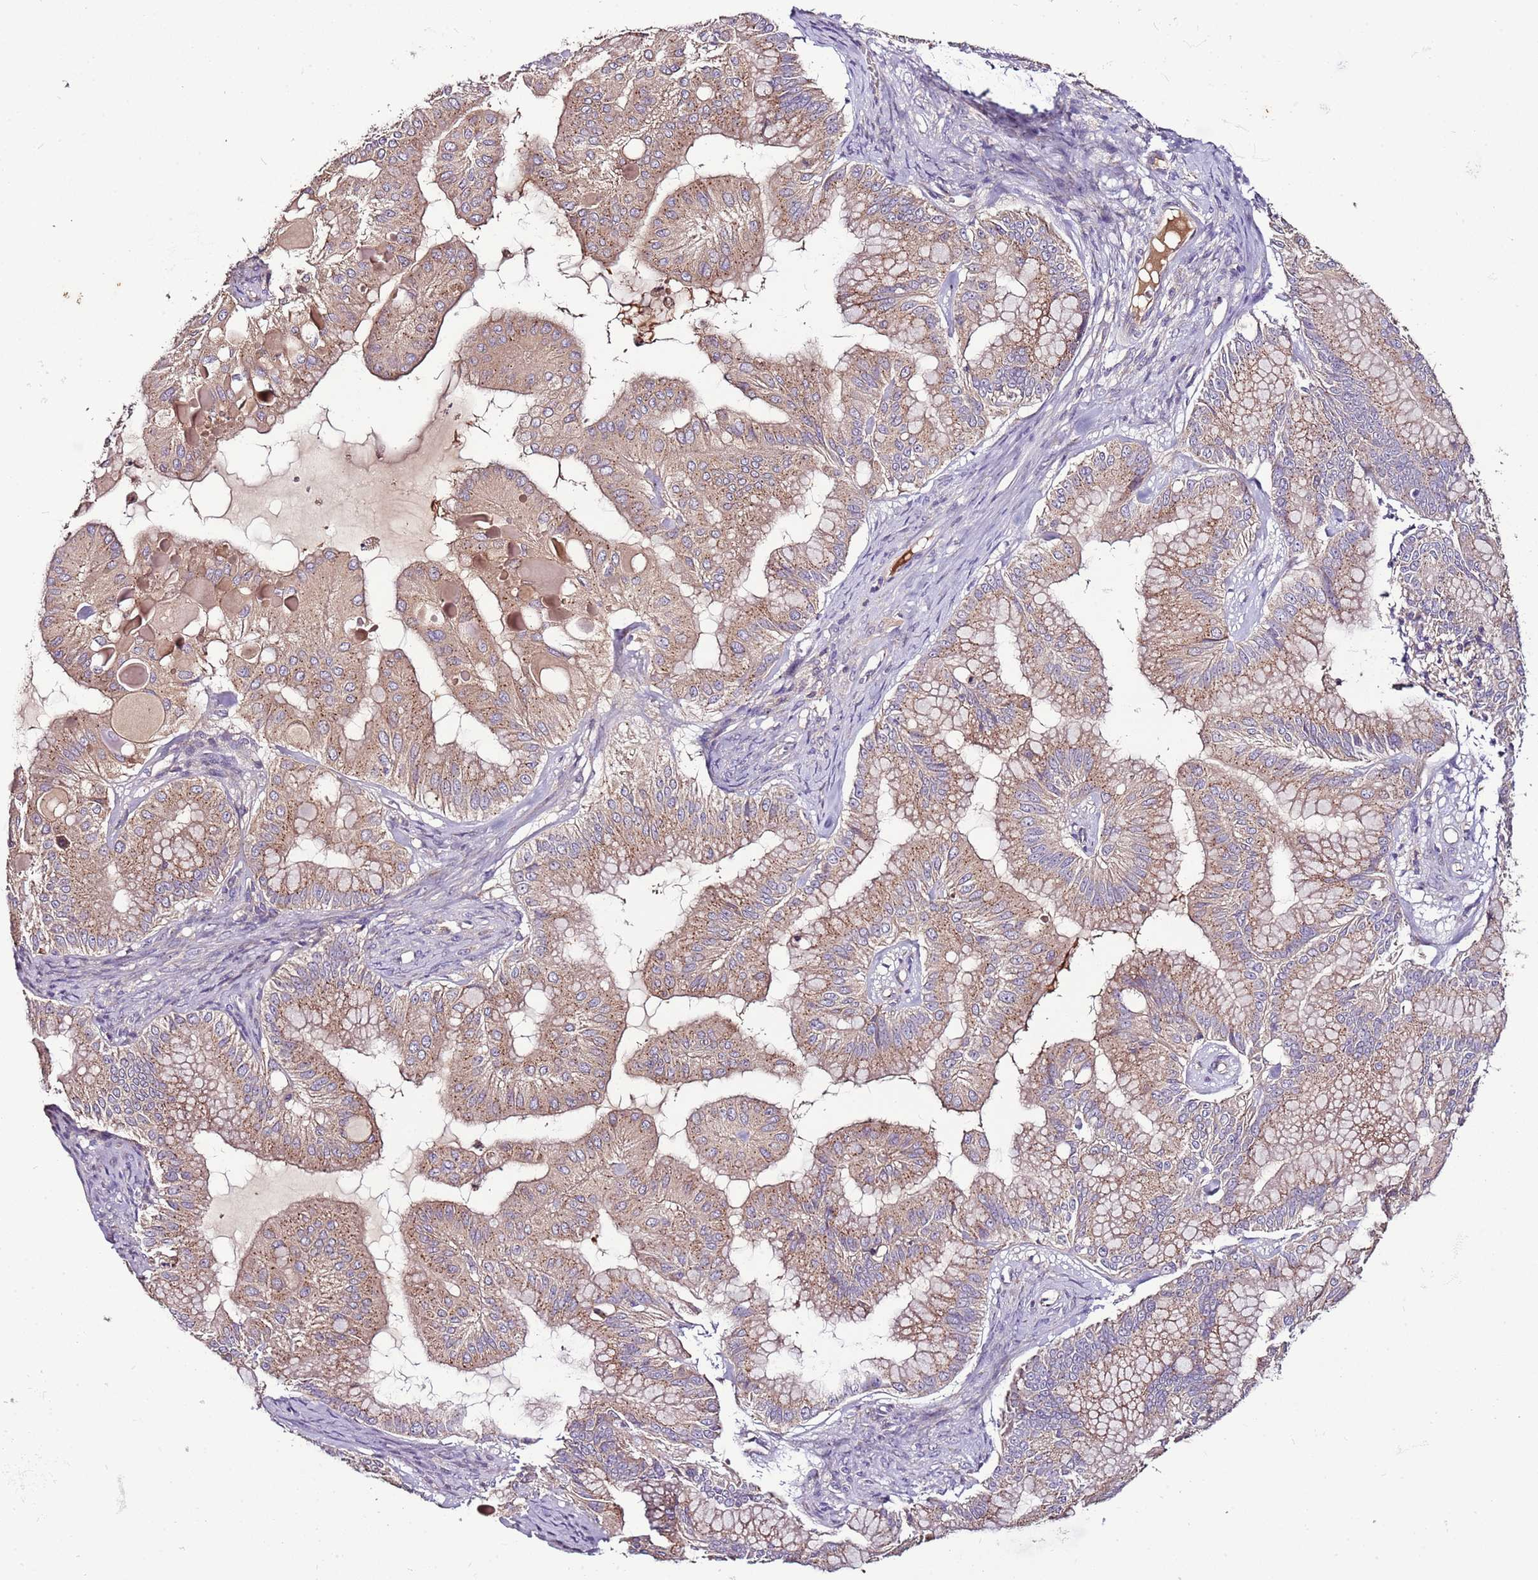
{"staining": {"intensity": "moderate", "quantity": ">75%", "location": "cytoplasmic/membranous"}, "tissue": "ovarian cancer", "cell_type": "Tumor cells", "image_type": "cancer", "snomed": [{"axis": "morphology", "description": "Cystadenocarcinoma, mucinous, NOS"}, {"axis": "topography", "description": "Ovary"}], "caption": "Immunohistochemistry (IHC) (DAB (3,3'-diaminobenzidine)) staining of mucinous cystadenocarcinoma (ovarian) demonstrates moderate cytoplasmic/membranous protein positivity in about >75% of tumor cells.", "gene": "FAM20A", "patient": {"sex": "female", "age": 61}}